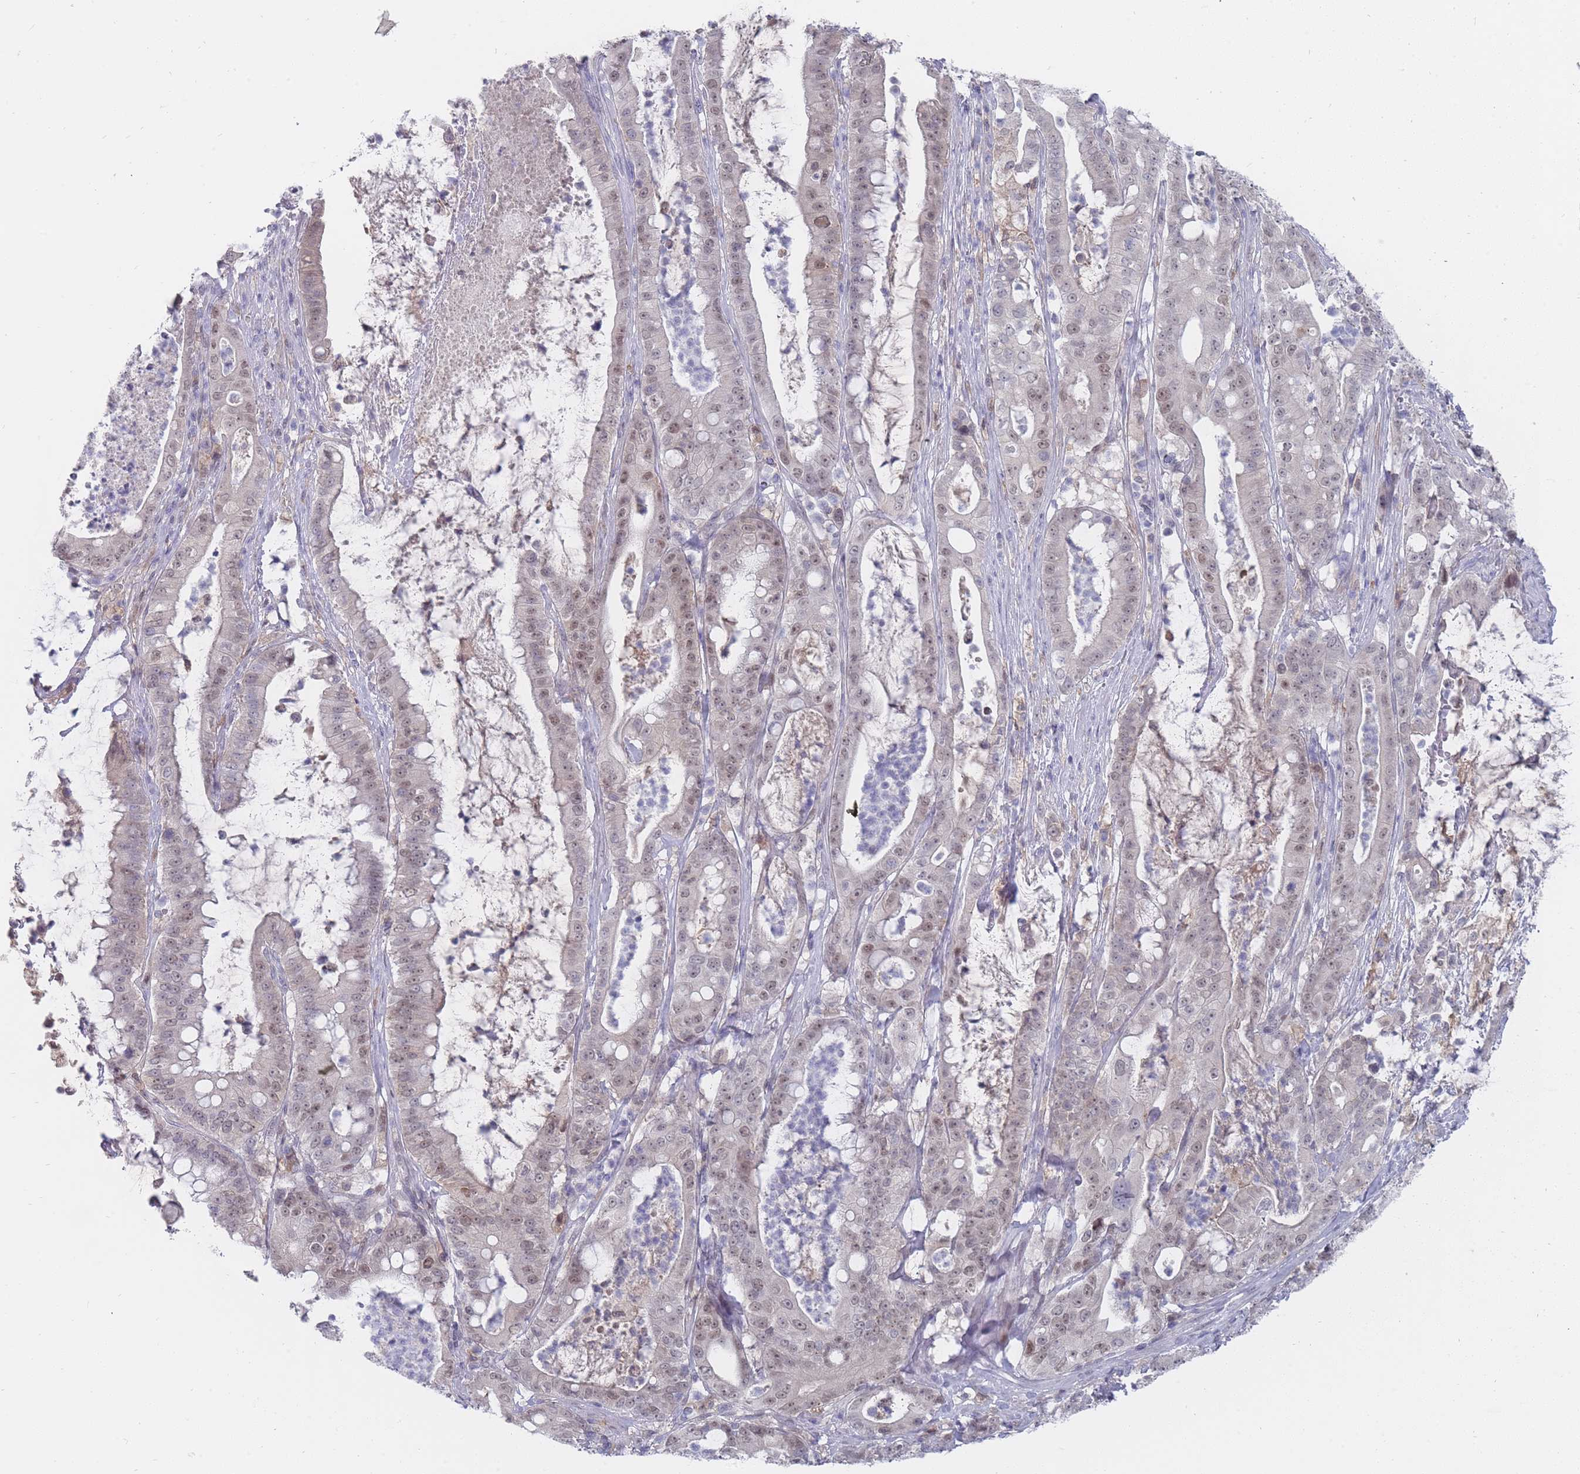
{"staining": {"intensity": "weak", "quantity": "25%-75%", "location": "nuclear"}, "tissue": "pancreatic cancer", "cell_type": "Tumor cells", "image_type": "cancer", "snomed": [{"axis": "morphology", "description": "Adenocarcinoma, NOS"}, {"axis": "topography", "description": "Pancreas"}], "caption": "This is an image of immunohistochemistry staining of pancreatic adenocarcinoma, which shows weak positivity in the nuclear of tumor cells.", "gene": "GINS1", "patient": {"sex": "male", "age": 71}}